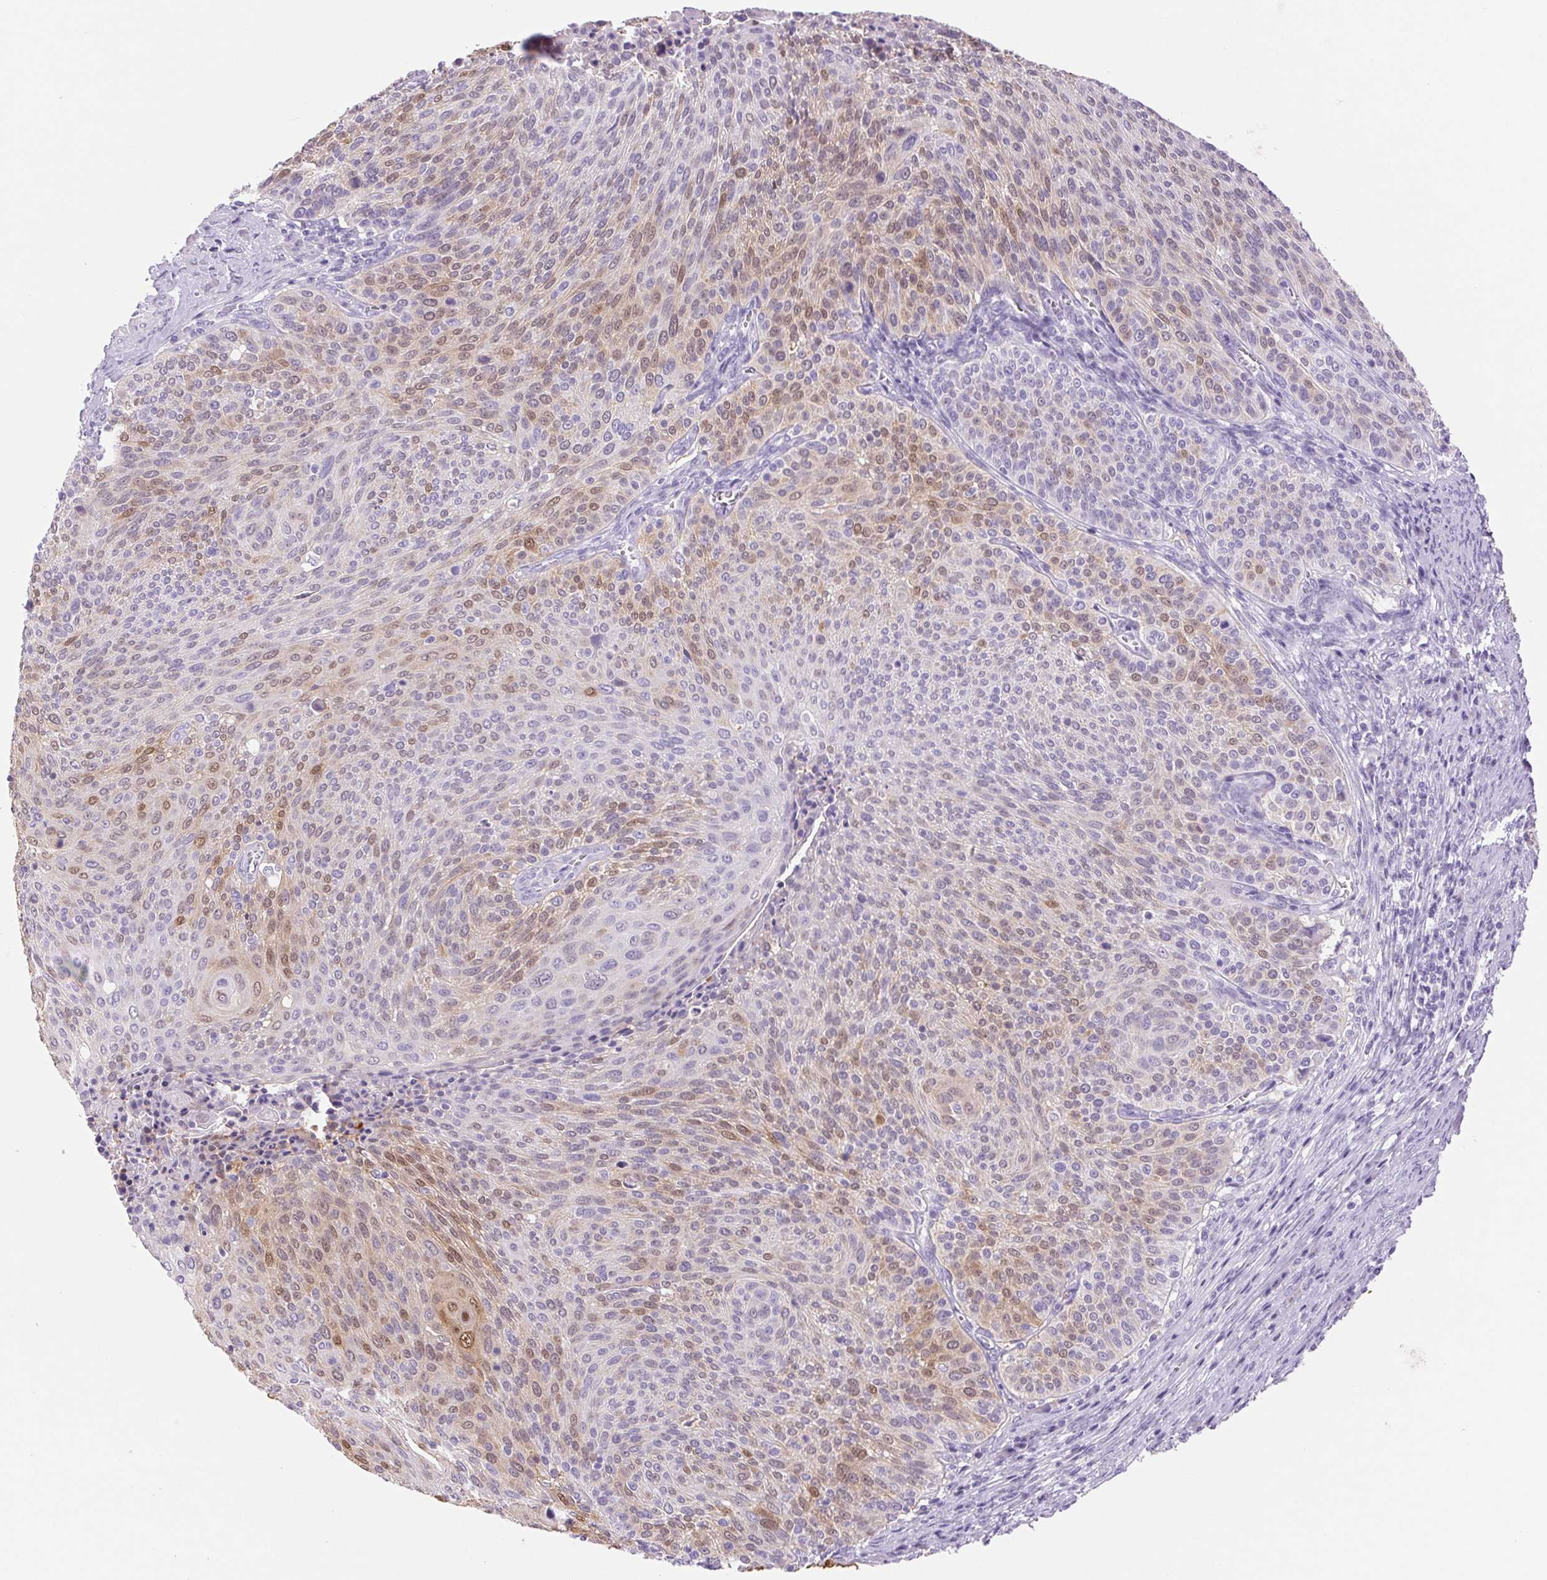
{"staining": {"intensity": "moderate", "quantity": "<25%", "location": "nuclear"}, "tissue": "cervical cancer", "cell_type": "Tumor cells", "image_type": "cancer", "snomed": [{"axis": "morphology", "description": "Squamous cell carcinoma, NOS"}, {"axis": "topography", "description": "Cervix"}], "caption": "There is low levels of moderate nuclear staining in tumor cells of cervical cancer (squamous cell carcinoma), as demonstrated by immunohistochemical staining (brown color).", "gene": "SERPINB3", "patient": {"sex": "female", "age": 31}}